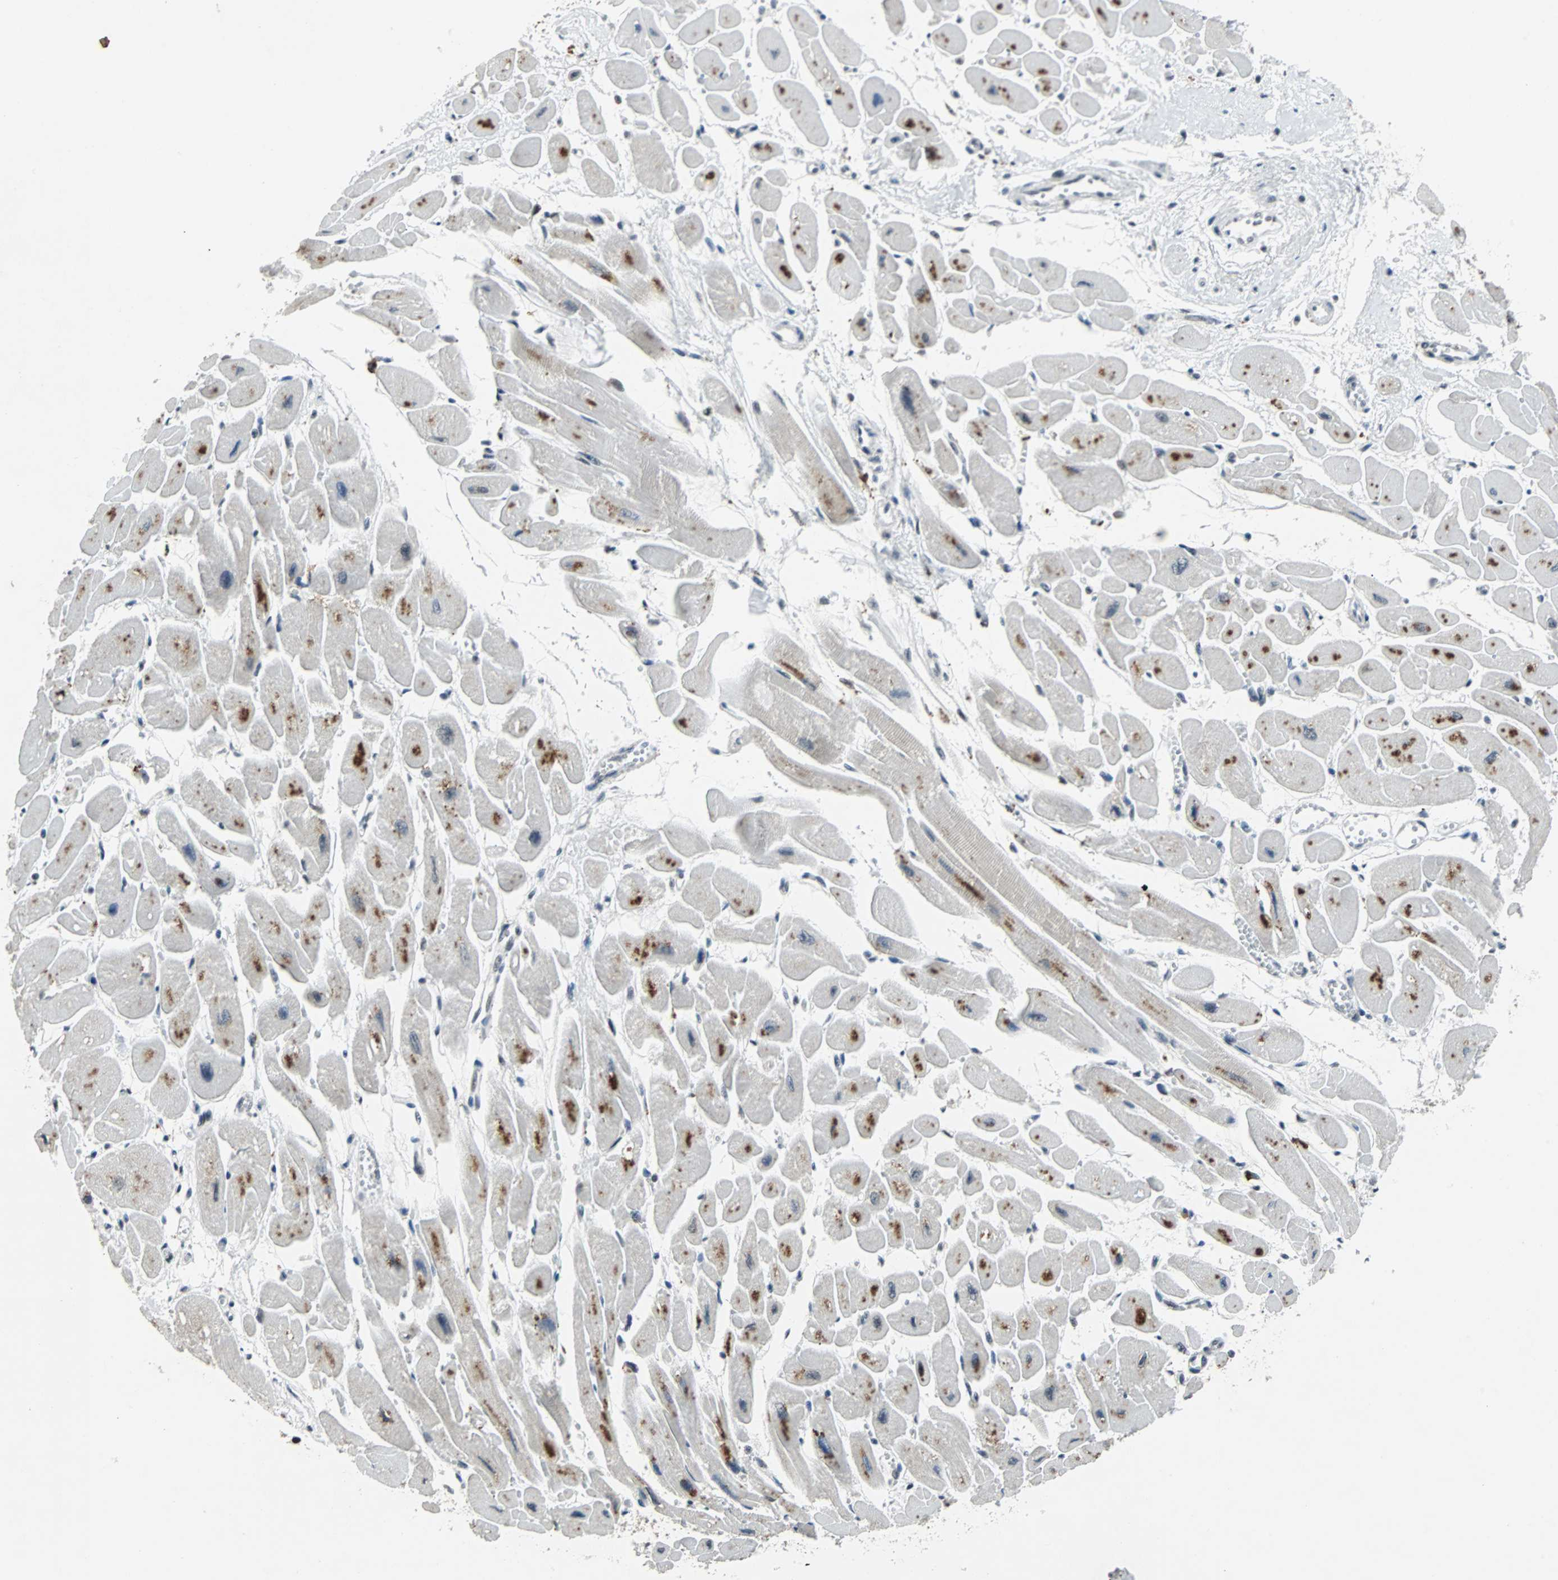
{"staining": {"intensity": "strong", "quantity": "25%-75%", "location": "cytoplasmic/membranous"}, "tissue": "heart muscle", "cell_type": "Cardiomyocytes", "image_type": "normal", "snomed": [{"axis": "morphology", "description": "Normal tissue, NOS"}, {"axis": "topography", "description": "Heart"}], "caption": "Immunohistochemistry (DAB) staining of normal heart muscle demonstrates strong cytoplasmic/membranous protein staining in approximately 25%-75% of cardiomyocytes. Ihc stains the protein in brown and the nuclei are stained blue.", "gene": "GATAD2A", "patient": {"sex": "female", "age": 54}}